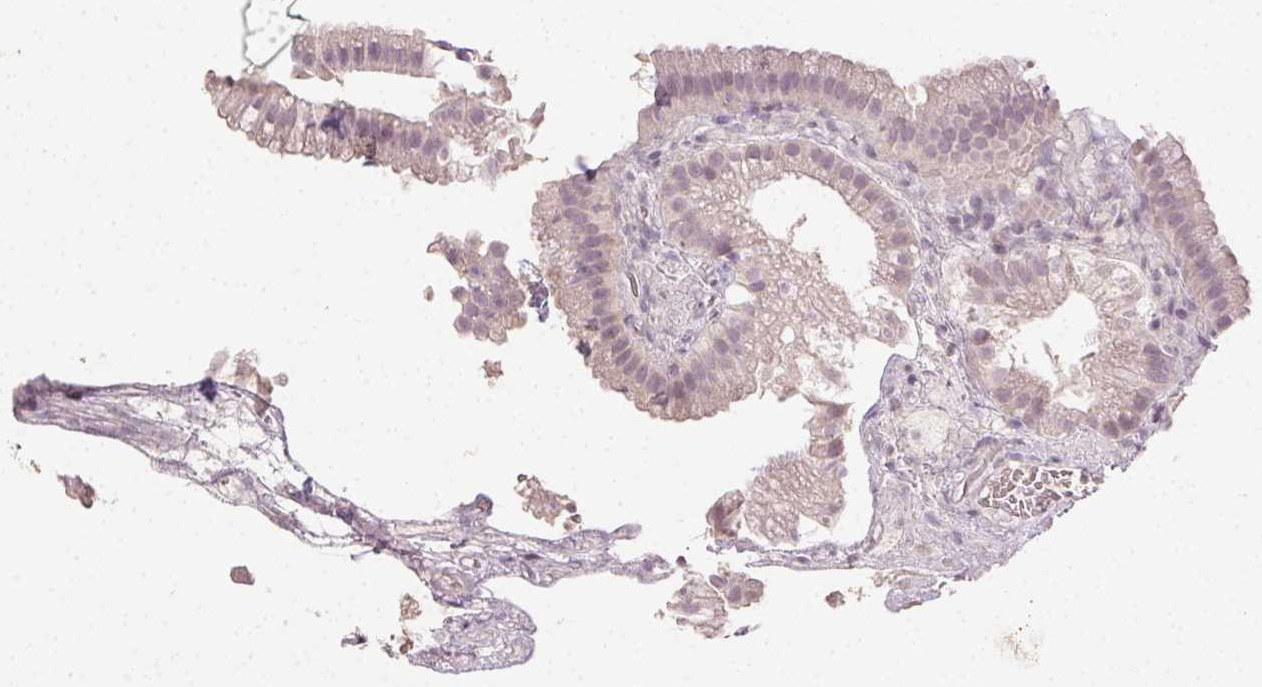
{"staining": {"intensity": "negative", "quantity": "none", "location": "none"}, "tissue": "gallbladder", "cell_type": "Glandular cells", "image_type": "normal", "snomed": [{"axis": "morphology", "description": "Normal tissue, NOS"}, {"axis": "topography", "description": "Gallbladder"}], "caption": "This is an IHC micrograph of unremarkable gallbladder. There is no positivity in glandular cells.", "gene": "ANLN", "patient": {"sex": "female", "age": 63}}